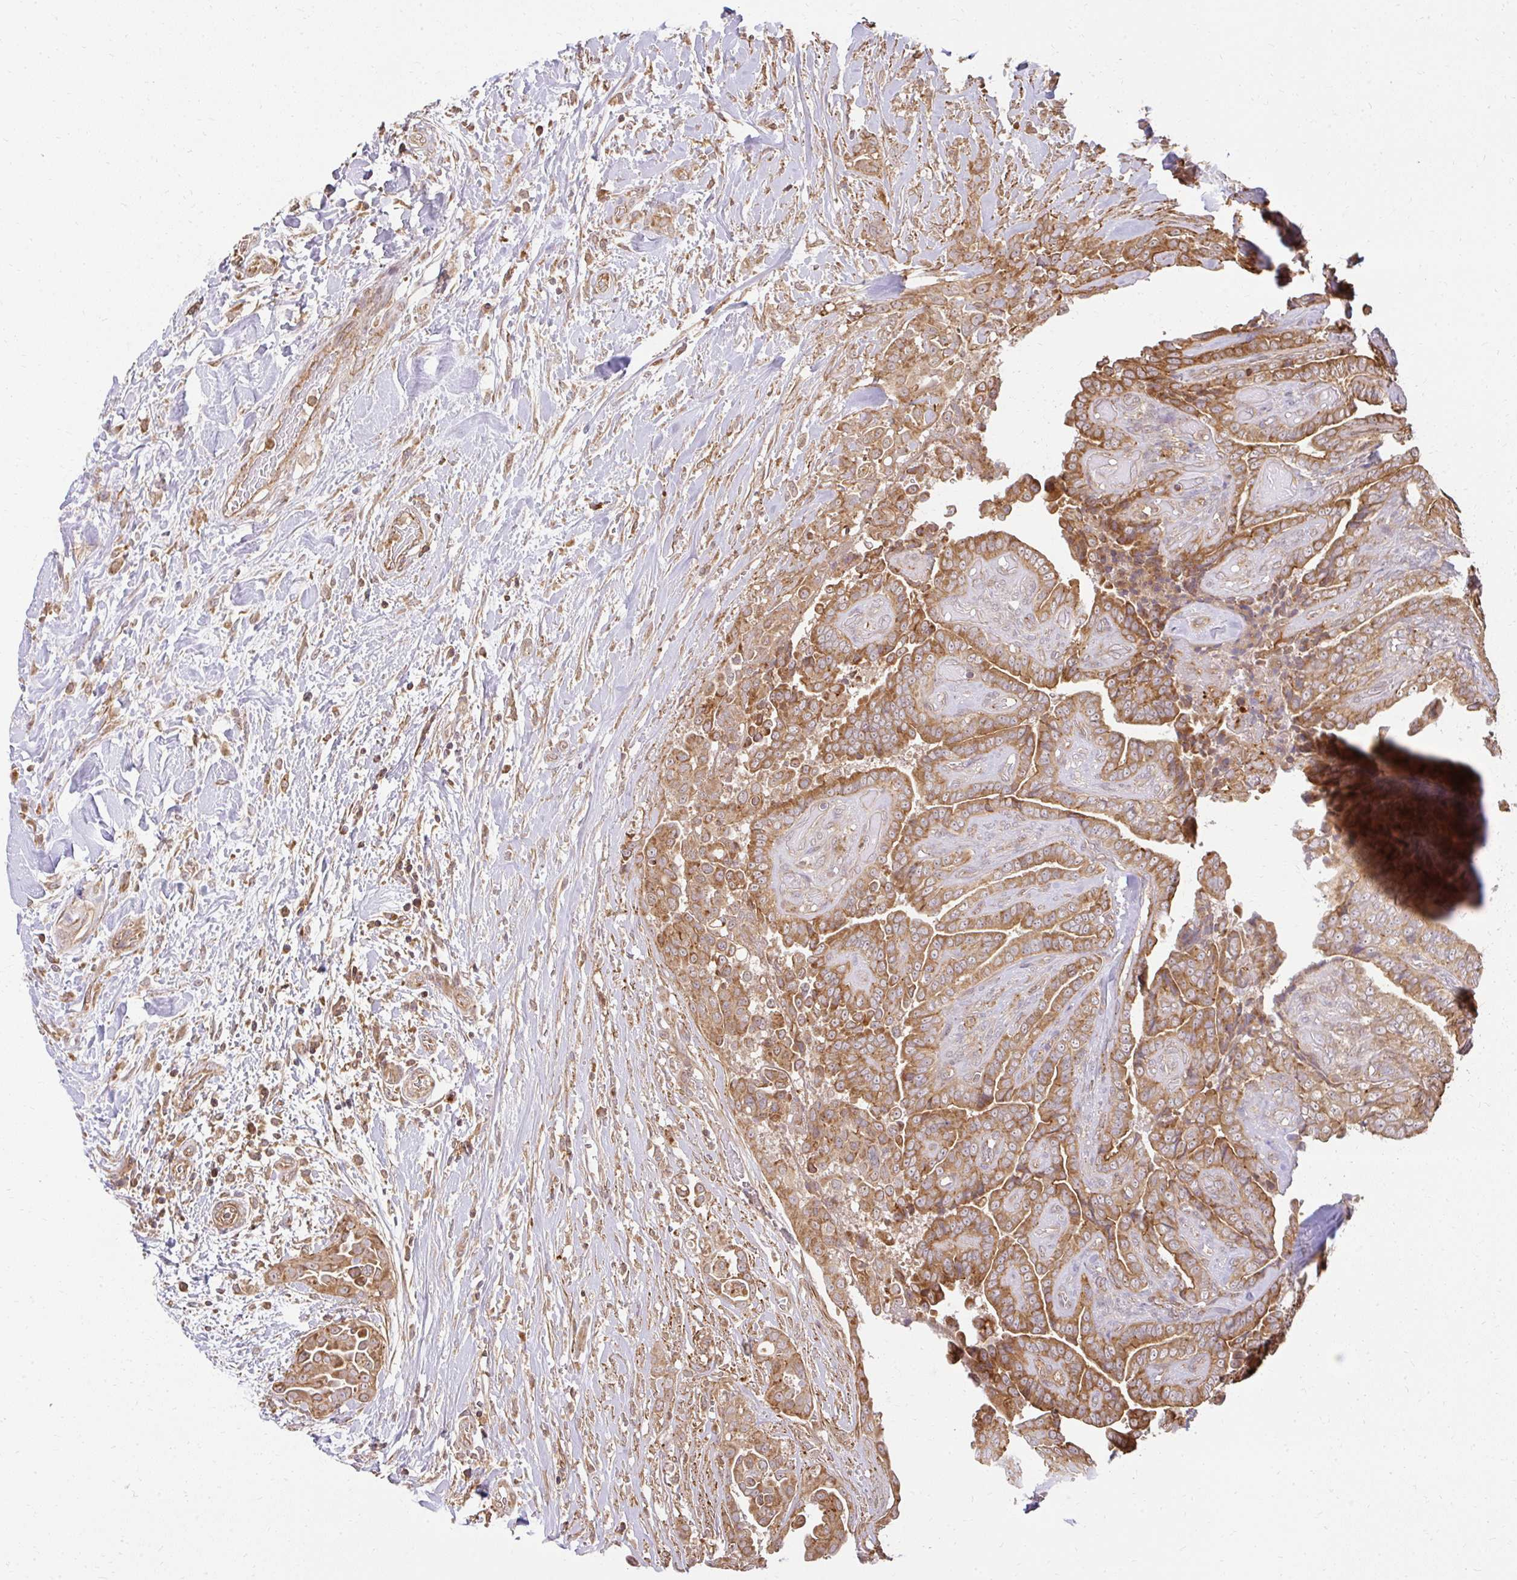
{"staining": {"intensity": "moderate", "quantity": ">75%", "location": "cytoplasmic/membranous"}, "tissue": "thyroid cancer", "cell_type": "Tumor cells", "image_type": "cancer", "snomed": [{"axis": "morphology", "description": "Papillary adenocarcinoma, NOS"}, {"axis": "topography", "description": "Thyroid gland"}], "caption": "Protein staining of thyroid papillary adenocarcinoma tissue displays moderate cytoplasmic/membranous expression in approximately >75% of tumor cells. The protein is shown in brown color, while the nuclei are stained blue.", "gene": "GNS", "patient": {"sex": "male", "age": 61}}